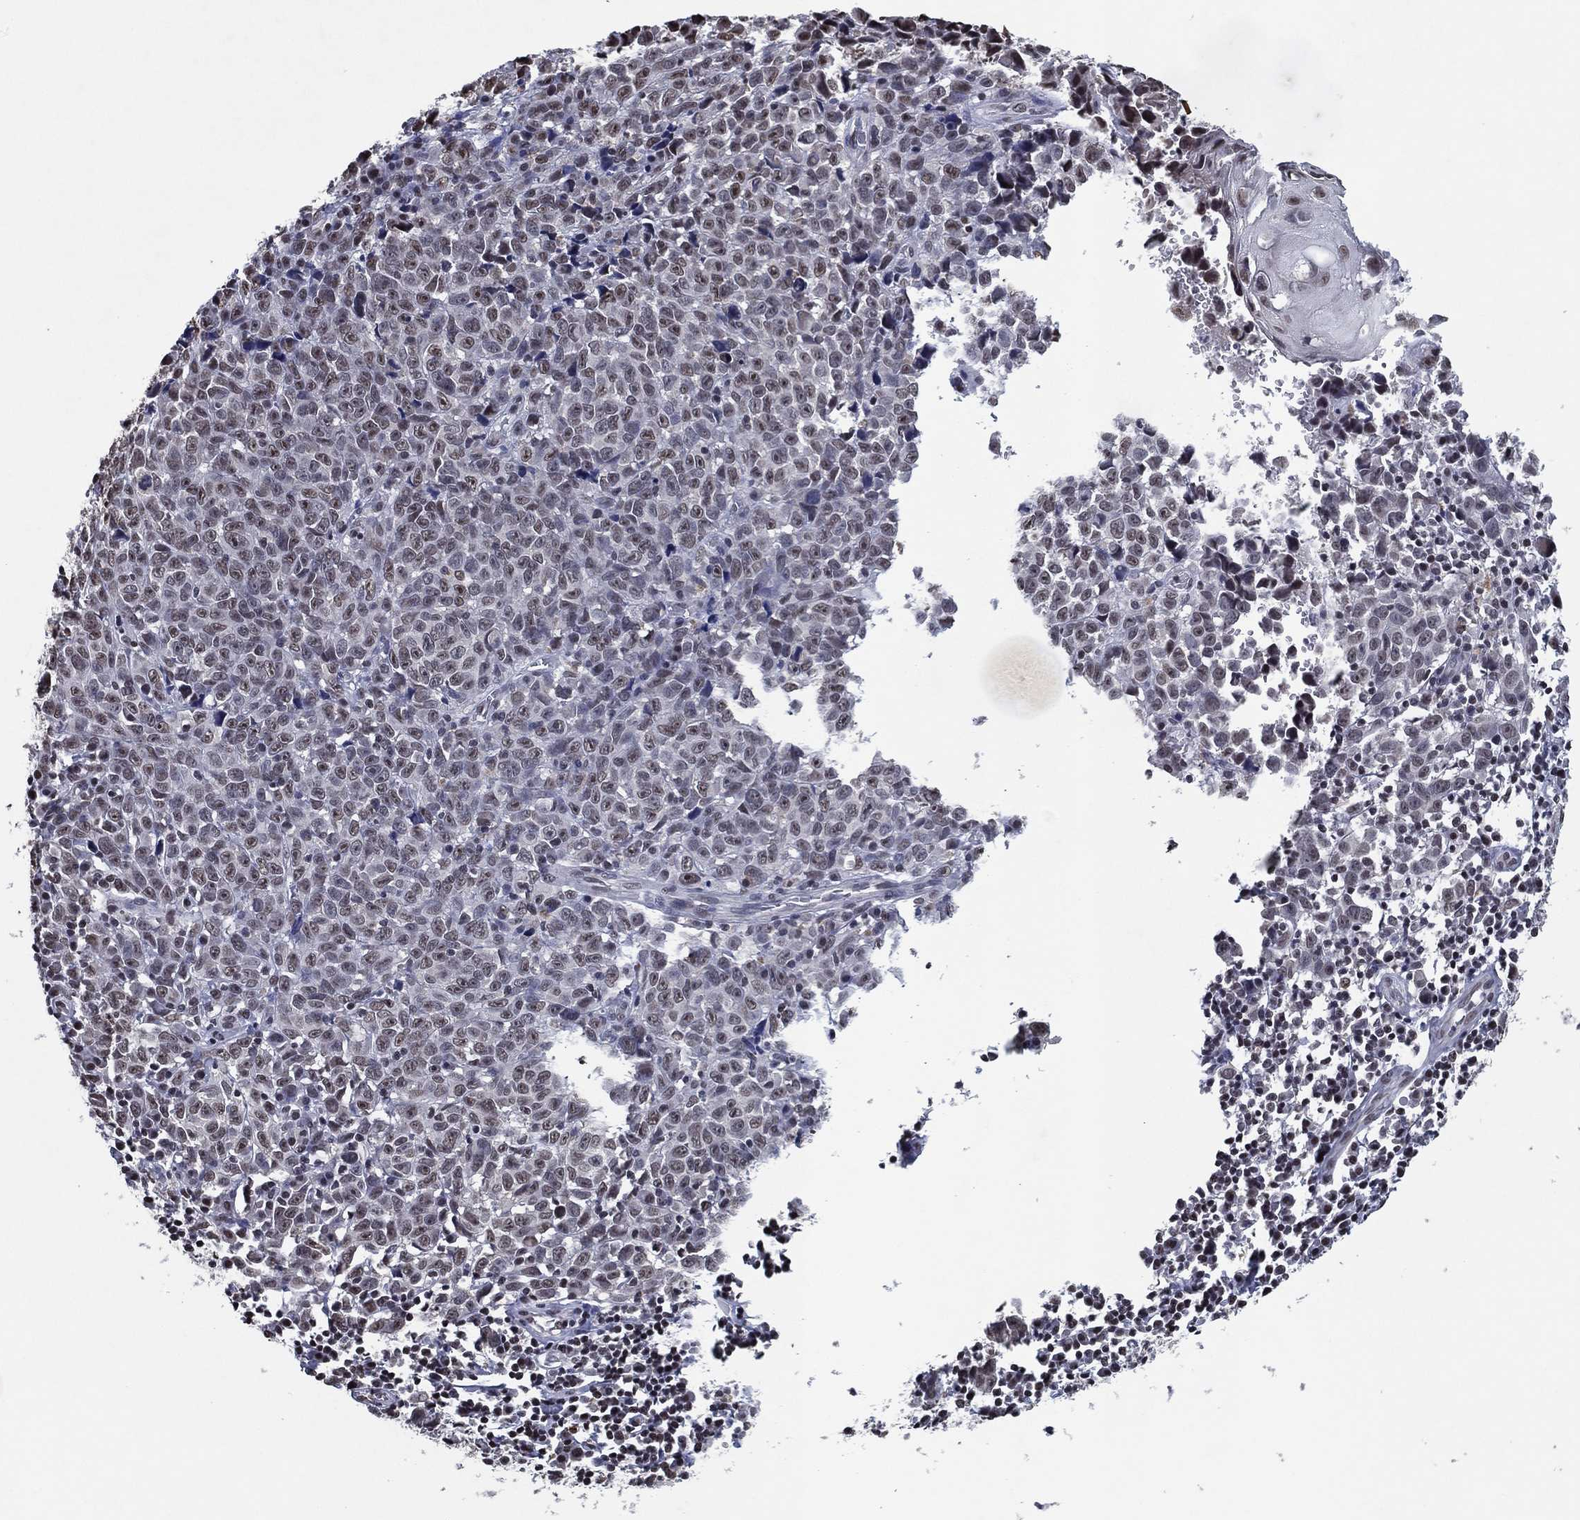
{"staining": {"intensity": "weak", "quantity": "<25%", "location": "nuclear"}, "tissue": "melanoma", "cell_type": "Tumor cells", "image_type": "cancer", "snomed": [{"axis": "morphology", "description": "Malignant melanoma, NOS"}, {"axis": "topography", "description": "Vulva, labia, clitoris and Bartholin´s gland, NO"}], "caption": "An immunohistochemistry (IHC) micrograph of melanoma is shown. There is no staining in tumor cells of melanoma.", "gene": "ZBTB42", "patient": {"sex": "female", "age": 75}}